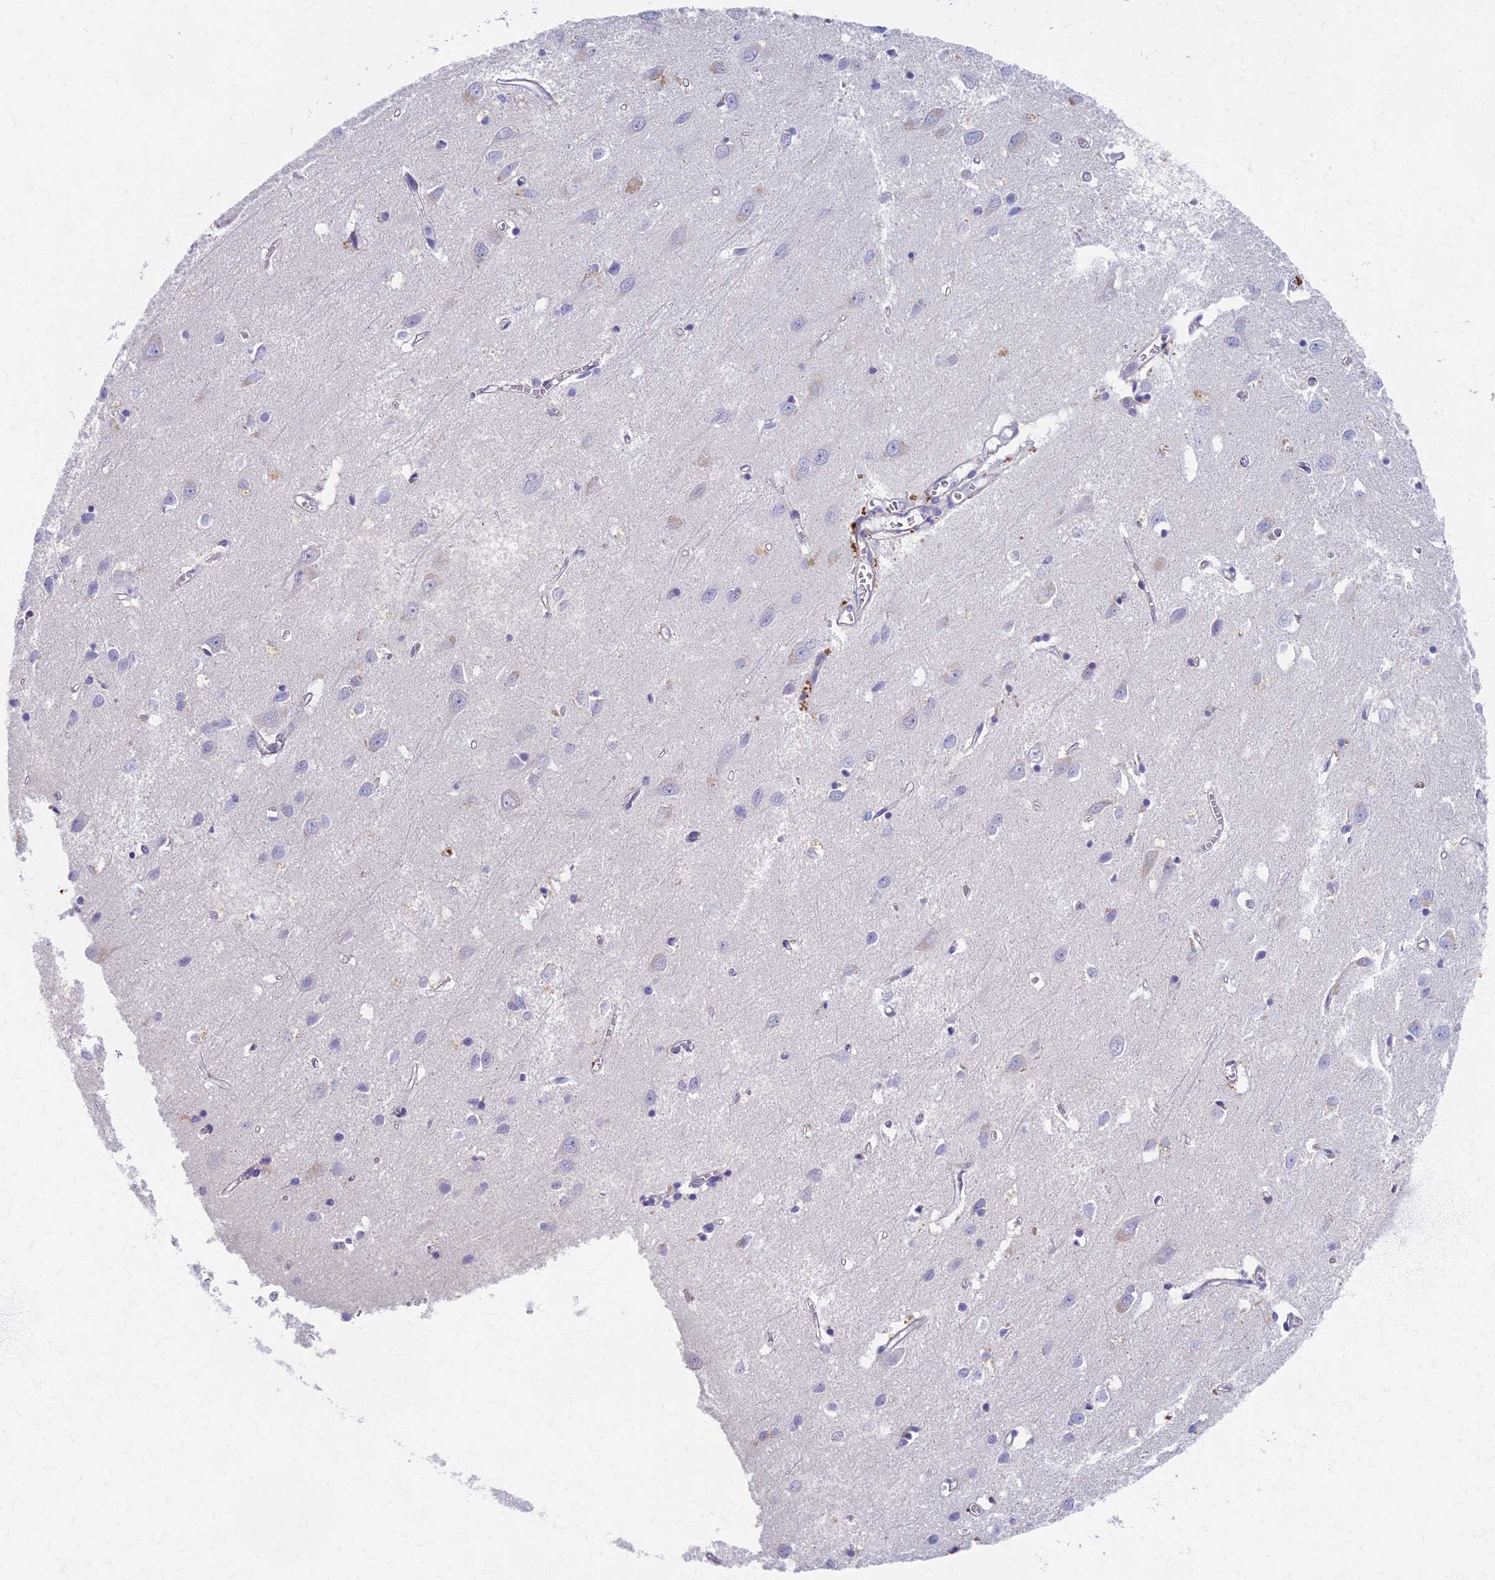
{"staining": {"intensity": "negative", "quantity": "none", "location": "none"}, "tissue": "cerebral cortex", "cell_type": "Endothelial cells", "image_type": "normal", "snomed": [{"axis": "morphology", "description": "Normal tissue, NOS"}, {"axis": "topography", "description": "Cerebral cortex"}], "caption": "High power microscopy histopathology image of an IHC photomicrograph of normal cerebral cortex, revealing no significant staining in endothelial cells.", "gene": "AP4E1", "patient": {"sex": "female", "age": 64}}